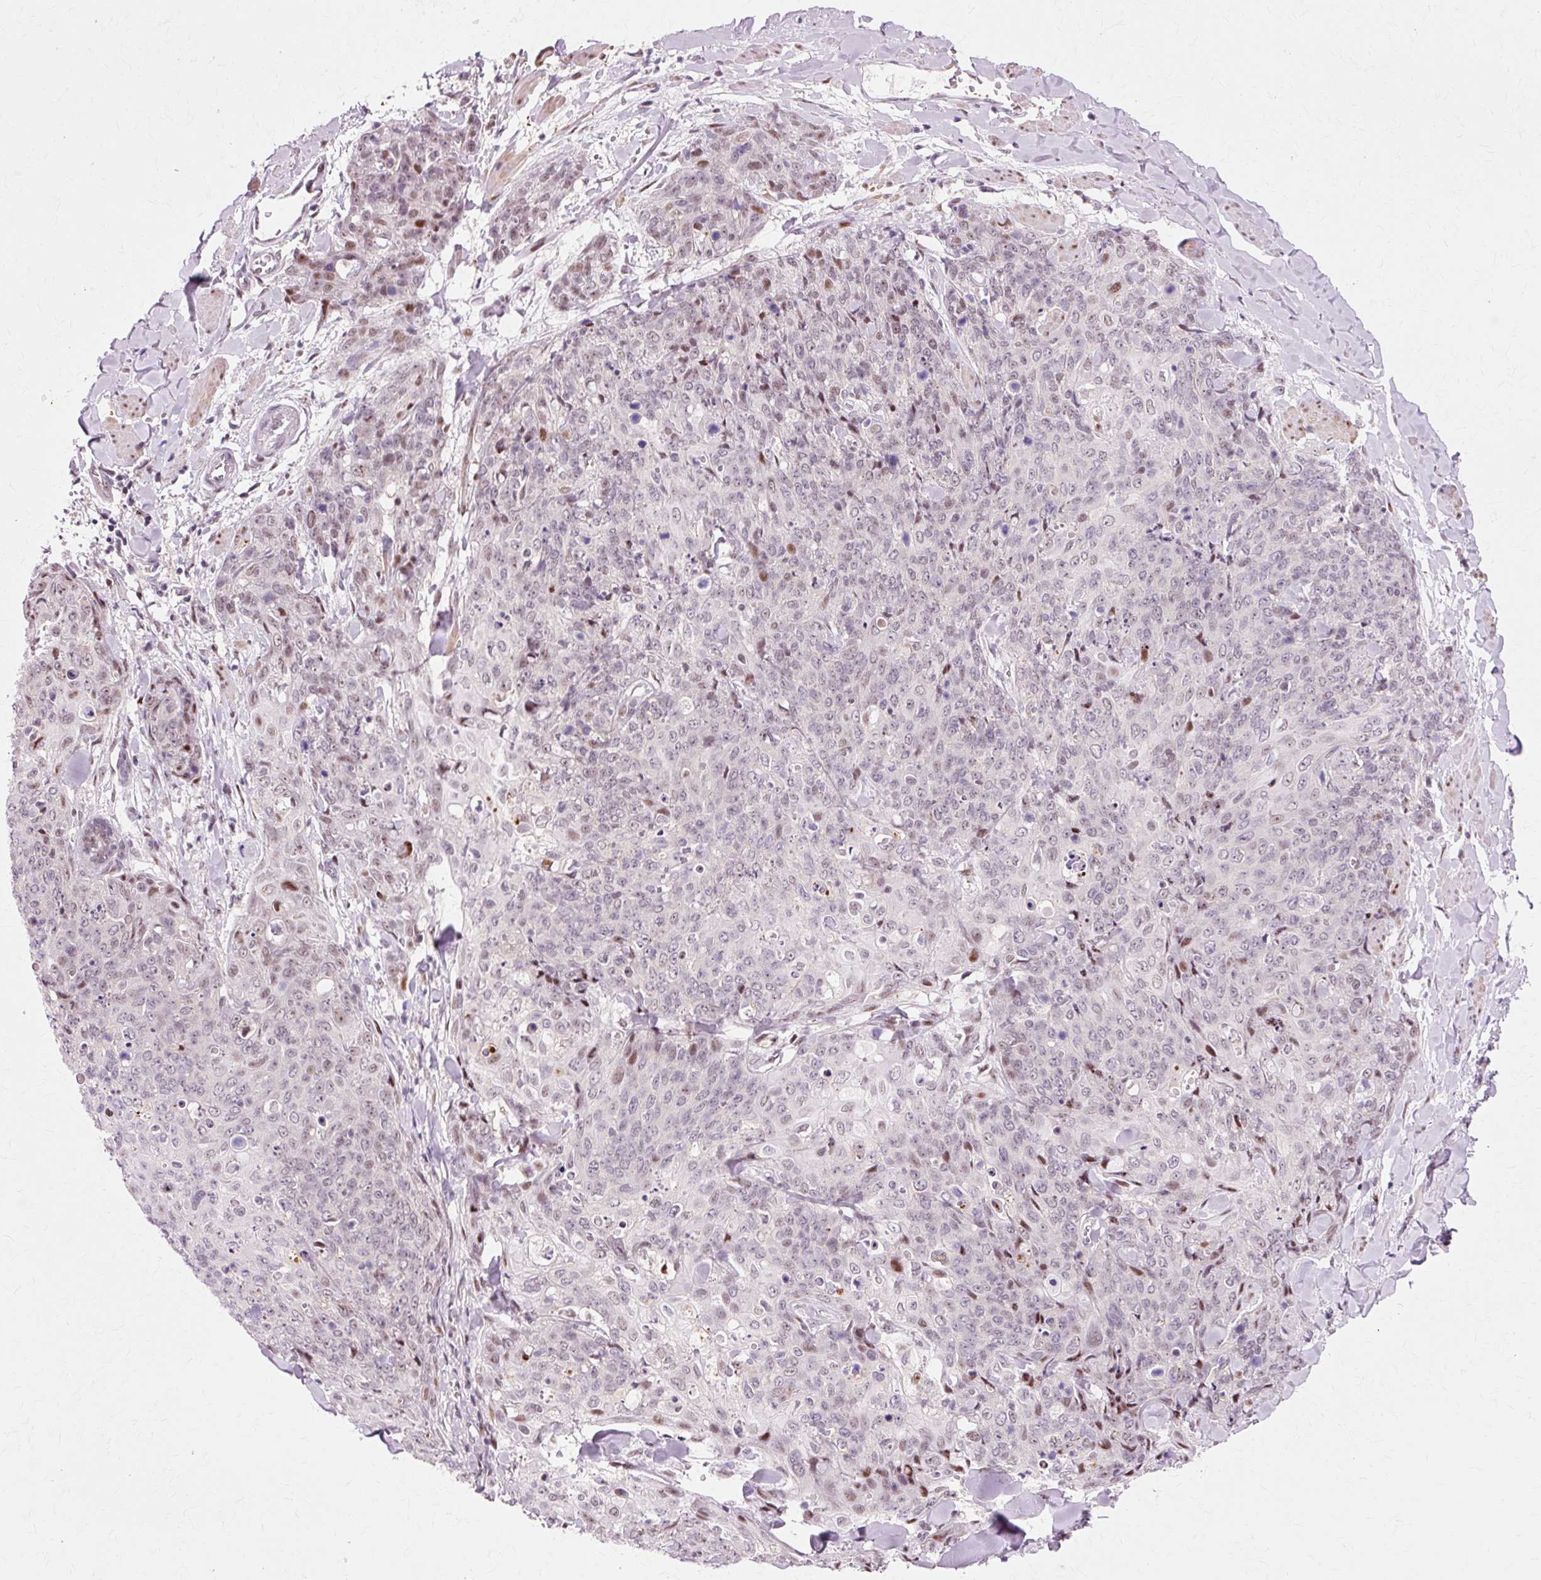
{"staining": {"intensity": "weak", "quantity": "<25%", "location": "nuclear"}, "tissue": "skin cancer", "cell_type": "Tumor cells", "image_type": "cancer", "snomed": [{"axis": "morphology", "description": "Squamous cell carcinoma, NOS"}, {"axis": "topography", "description": "Skin"}, {"axis": "topography", "description": "Vulva"}], "caption": "The histopathology image displays no significant positivity in tumor cells of skin squamous cell carcinoma.", "gene": "MACROD2", "patient": {"sex": "female", "age": 85}}